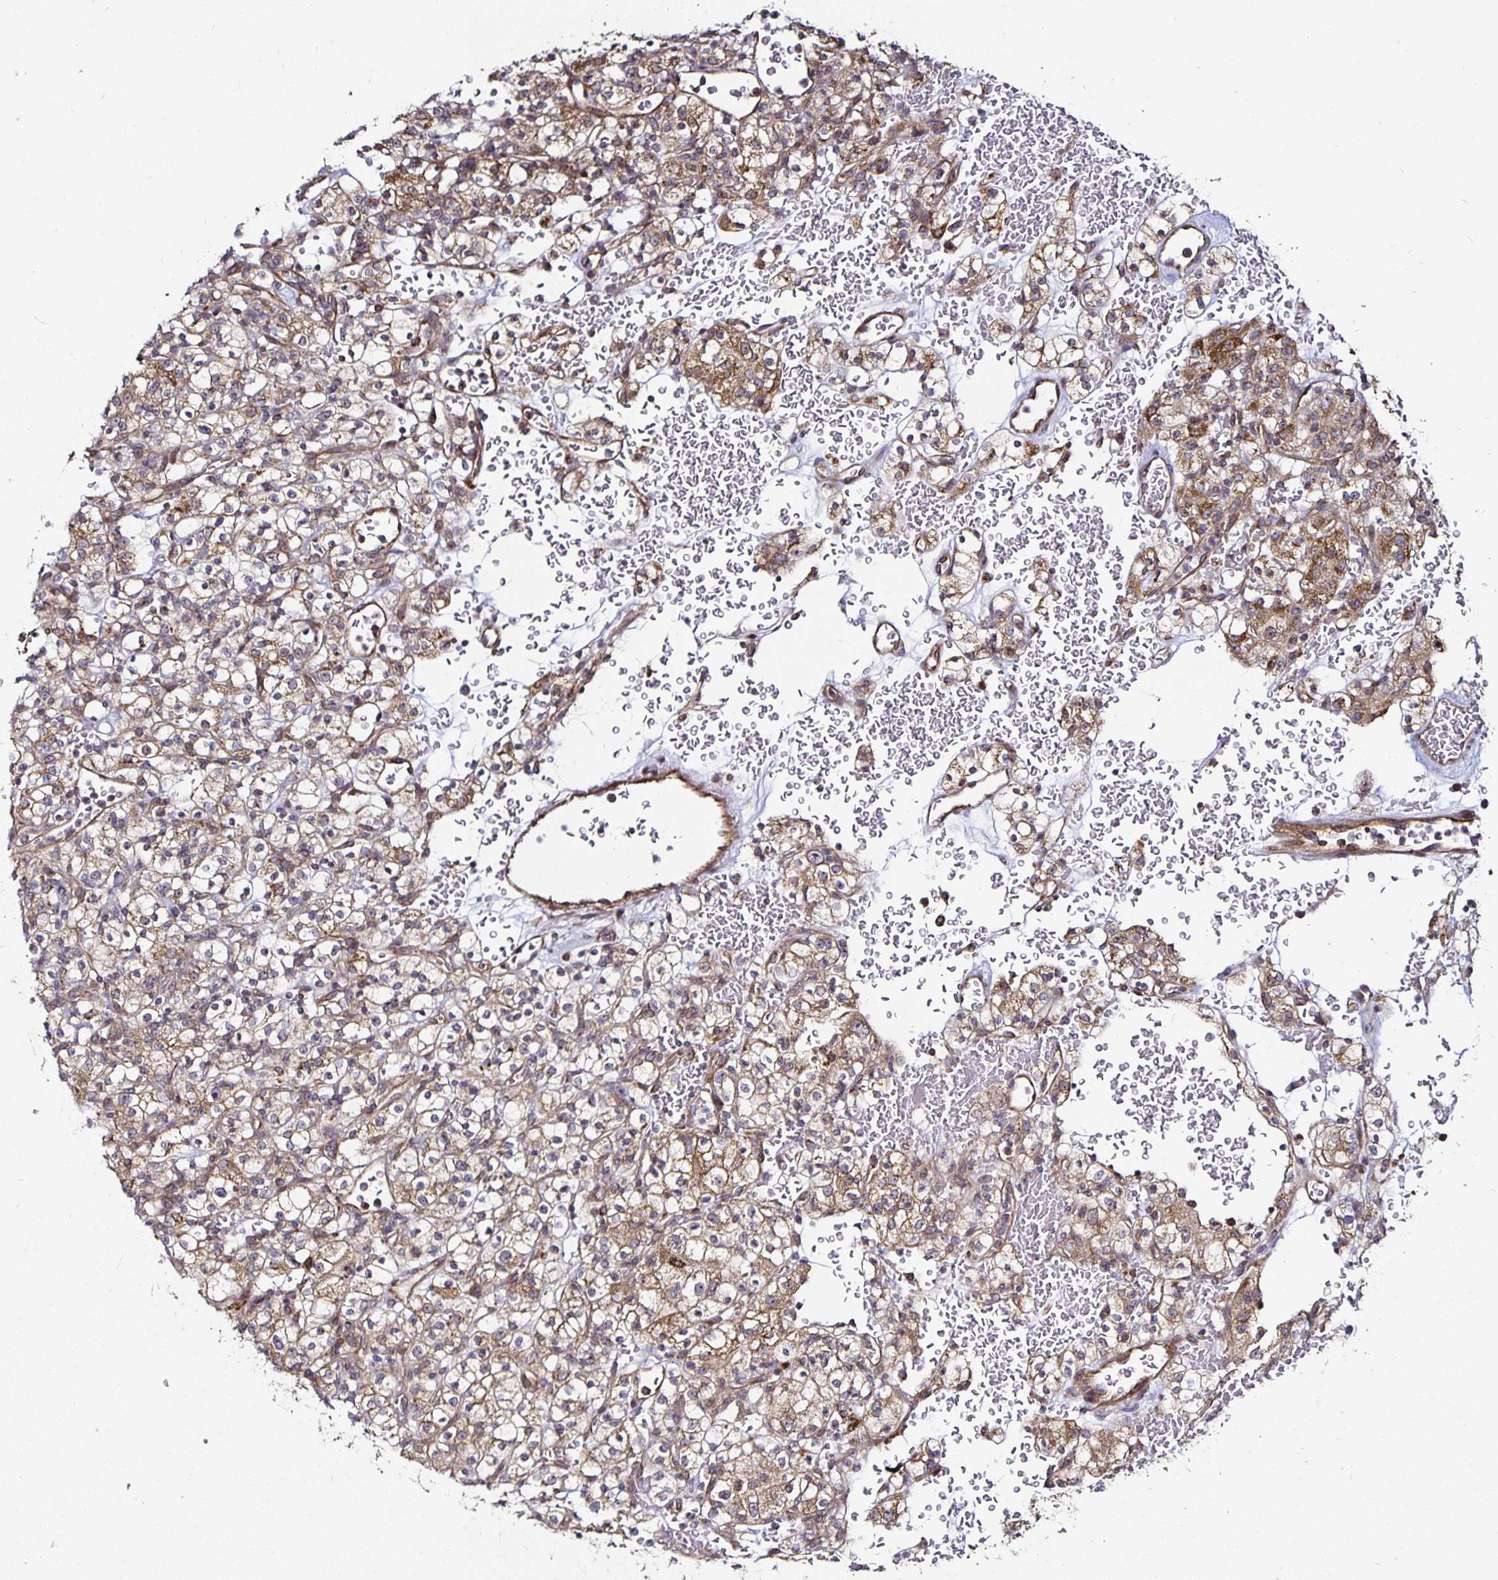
{"staining": {"intensity": "moderate", "quantity": ">75%", "location": "cytoplasmic/membranous"}, "tissue": "renal cancer", "cell_type": "Tumor cells", "image_type": "cancer", "snomed": [{"axis": "morphology", "description": "Normal tissue, NOS"}, {"axis": "morphology", "description": "Adenocarcinoma, NOS"}, {"axis": "topography", "description": "Kidney"}], "caption": "A medium amount of moderate cytoplasmic/membranous expression is appreciated in approximately >75% of tumor cells in renal cancer (adenocarcinoma) tissue.", "gene": "CYP27A1", "patient": {"sex": "female", "age": 72}}